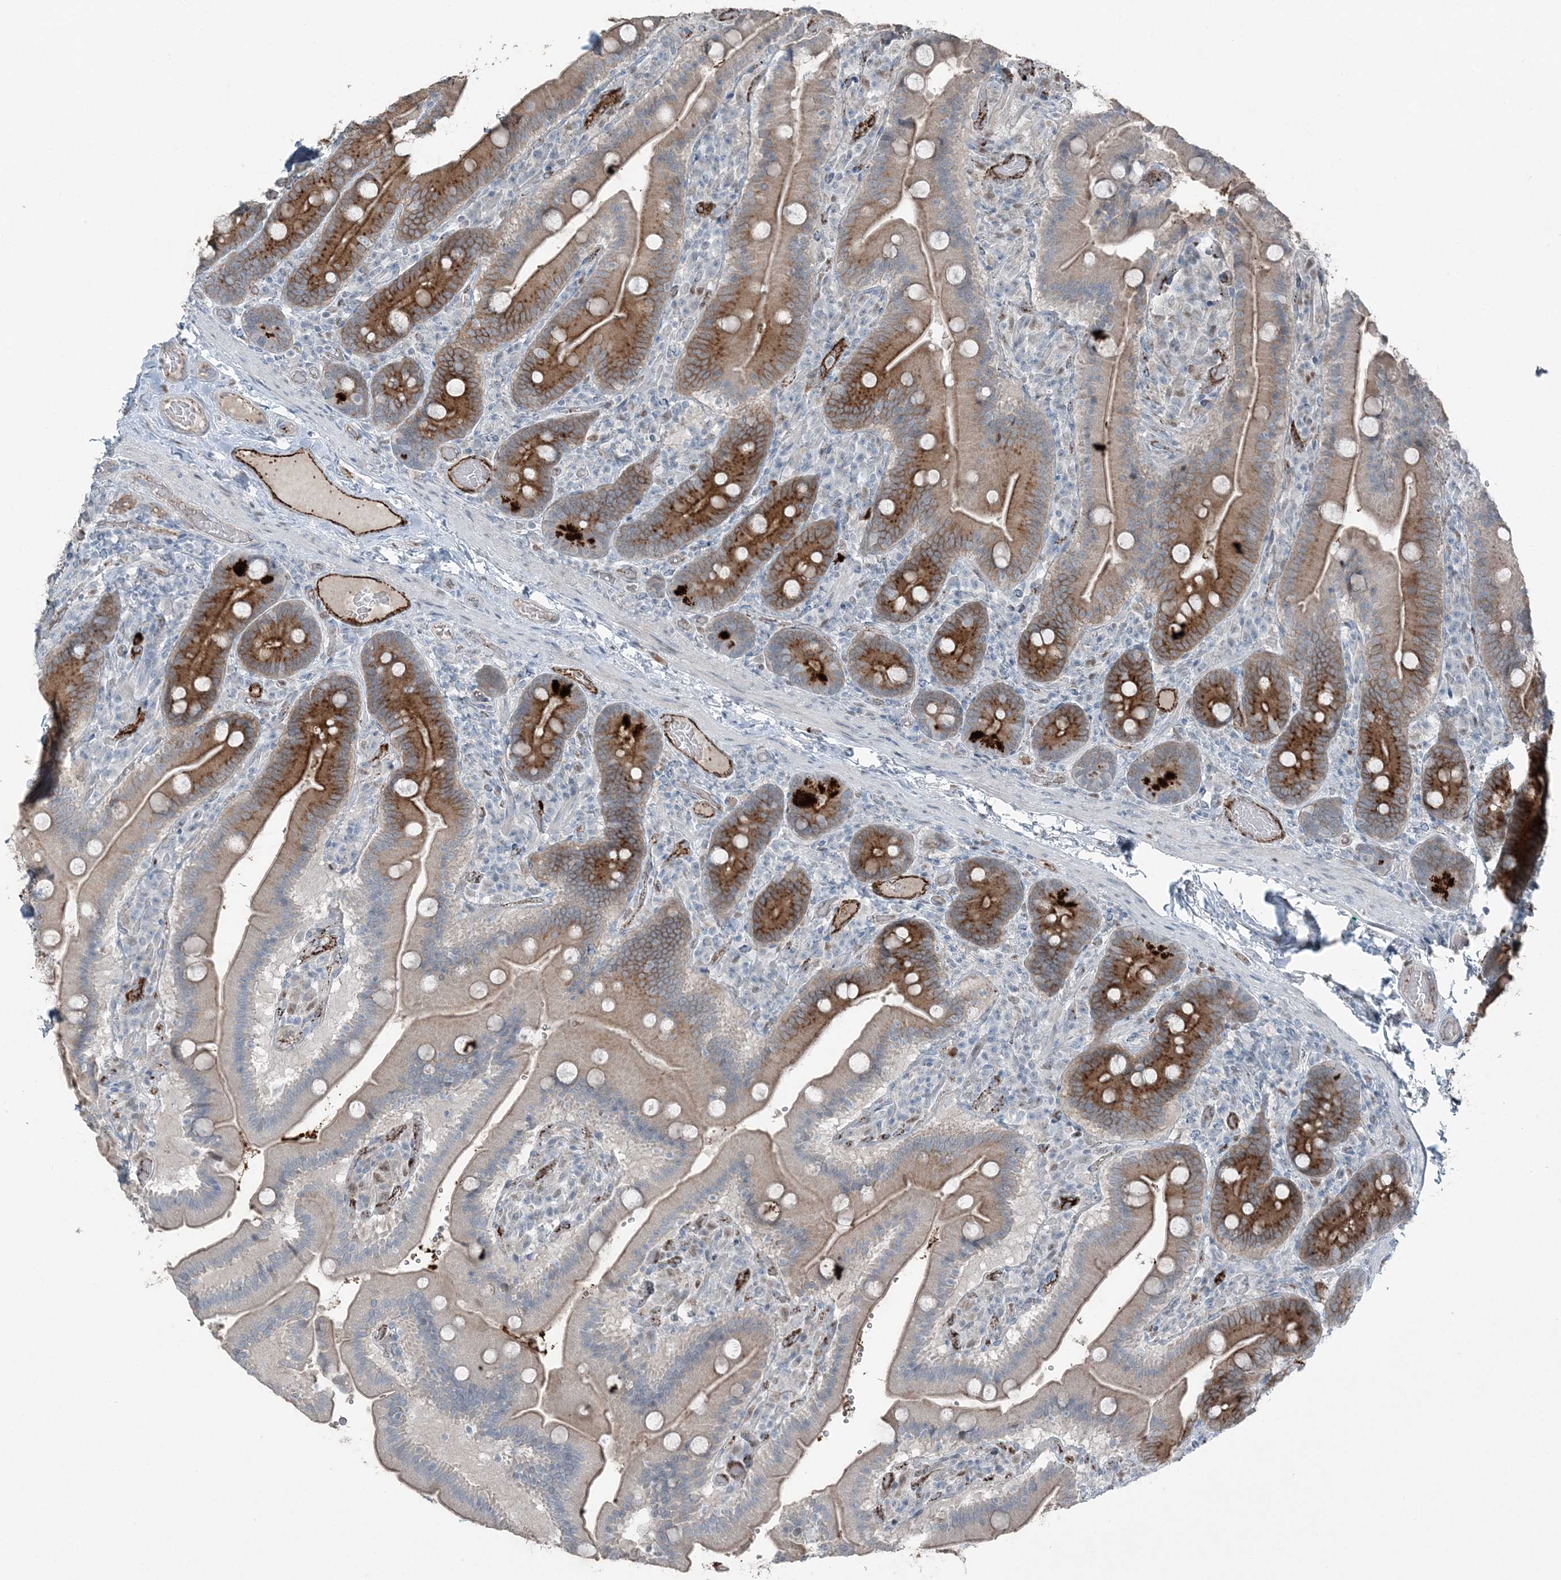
{"staining": {"intensity": "strong", "quantity": ">75%", "location": "cytoplasmic/membranous"}, "tissue": "duodenum", "cell_type": "Glandular cells", "image_type": "normal", "snomed": [{"axis": "morphology", "description": "Normal tissue, NOS"}, {"axis": "topography", "description": "Duodenum"}], "caption": "High-magnification brightfield microscopy of normal duodenum stained with DAB (3,3'-diaminobenzidine) (brown) and counterstained with hematoxylin (blue). glandular cells exhibit strong cytoplasmic/membranous positivity is seen in about>75% of cells. The staining was performed using DAB, with brown indicating positive protein expression. Nuclei are stained blue with hematoxylin.", "gene": "ELOVL7", "patient": {"sex": "female", "age": 62}}